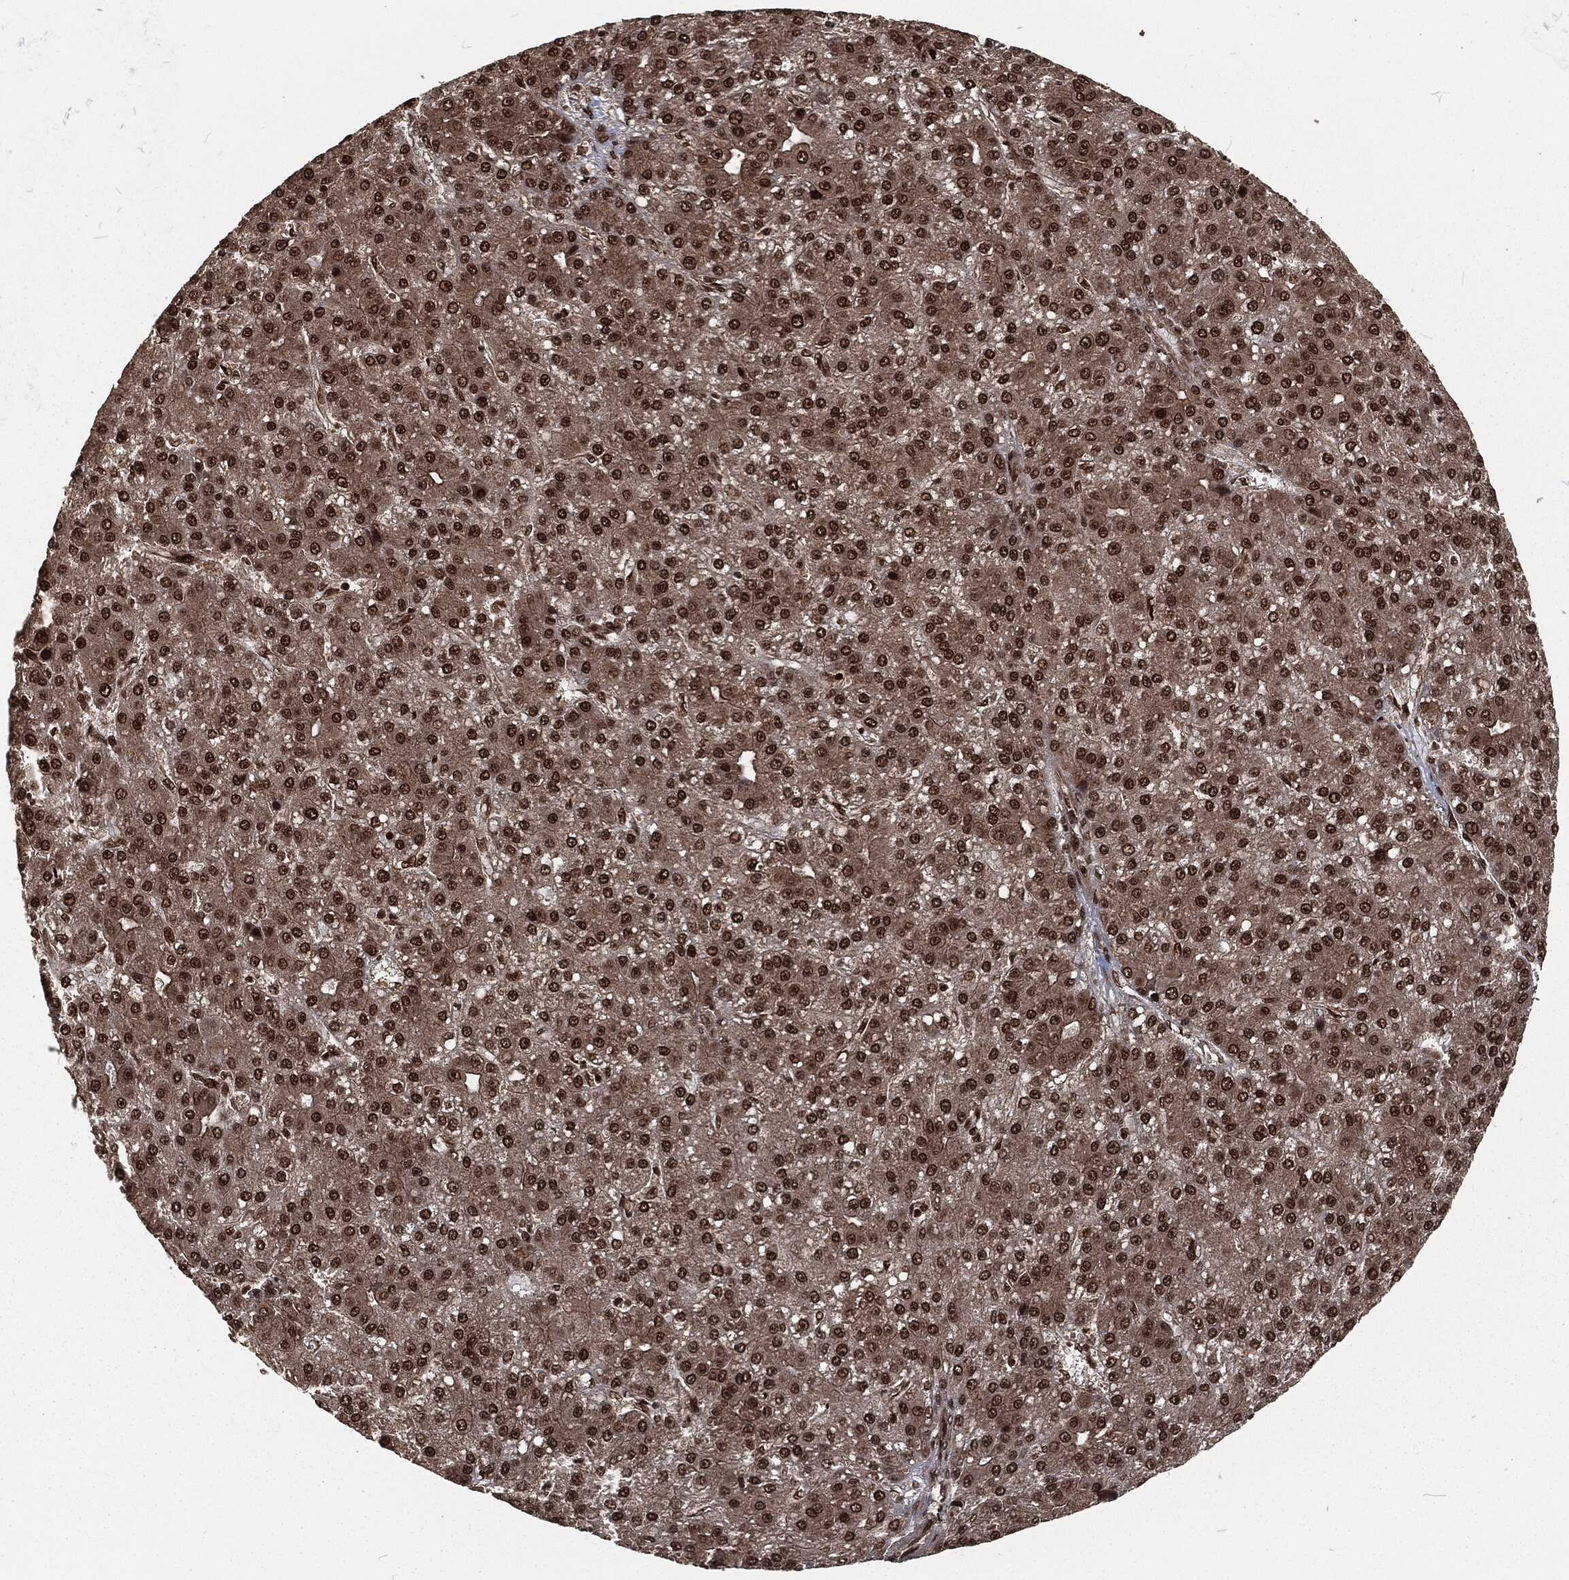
{"staining": {"intensity": "strong", "quantity": ">75%", "location": "nuclear"}, "tissue": "liver cancer", "cell_type": "Tumor cells", "image_type": "cancer", "snomed": [{"axis": "morphology", "description": "Carcinoma, Hepatocellular, NOS"}, {"axis": "topography", "description": "Liver"}], "caption": "This image reveals immunohistochemistry staining of liver cancer, with high strong nuclear staining in approximately >75% of tumor cells.", "gene": "NGRN", "patient": {"sex": "male", "age": 67}}